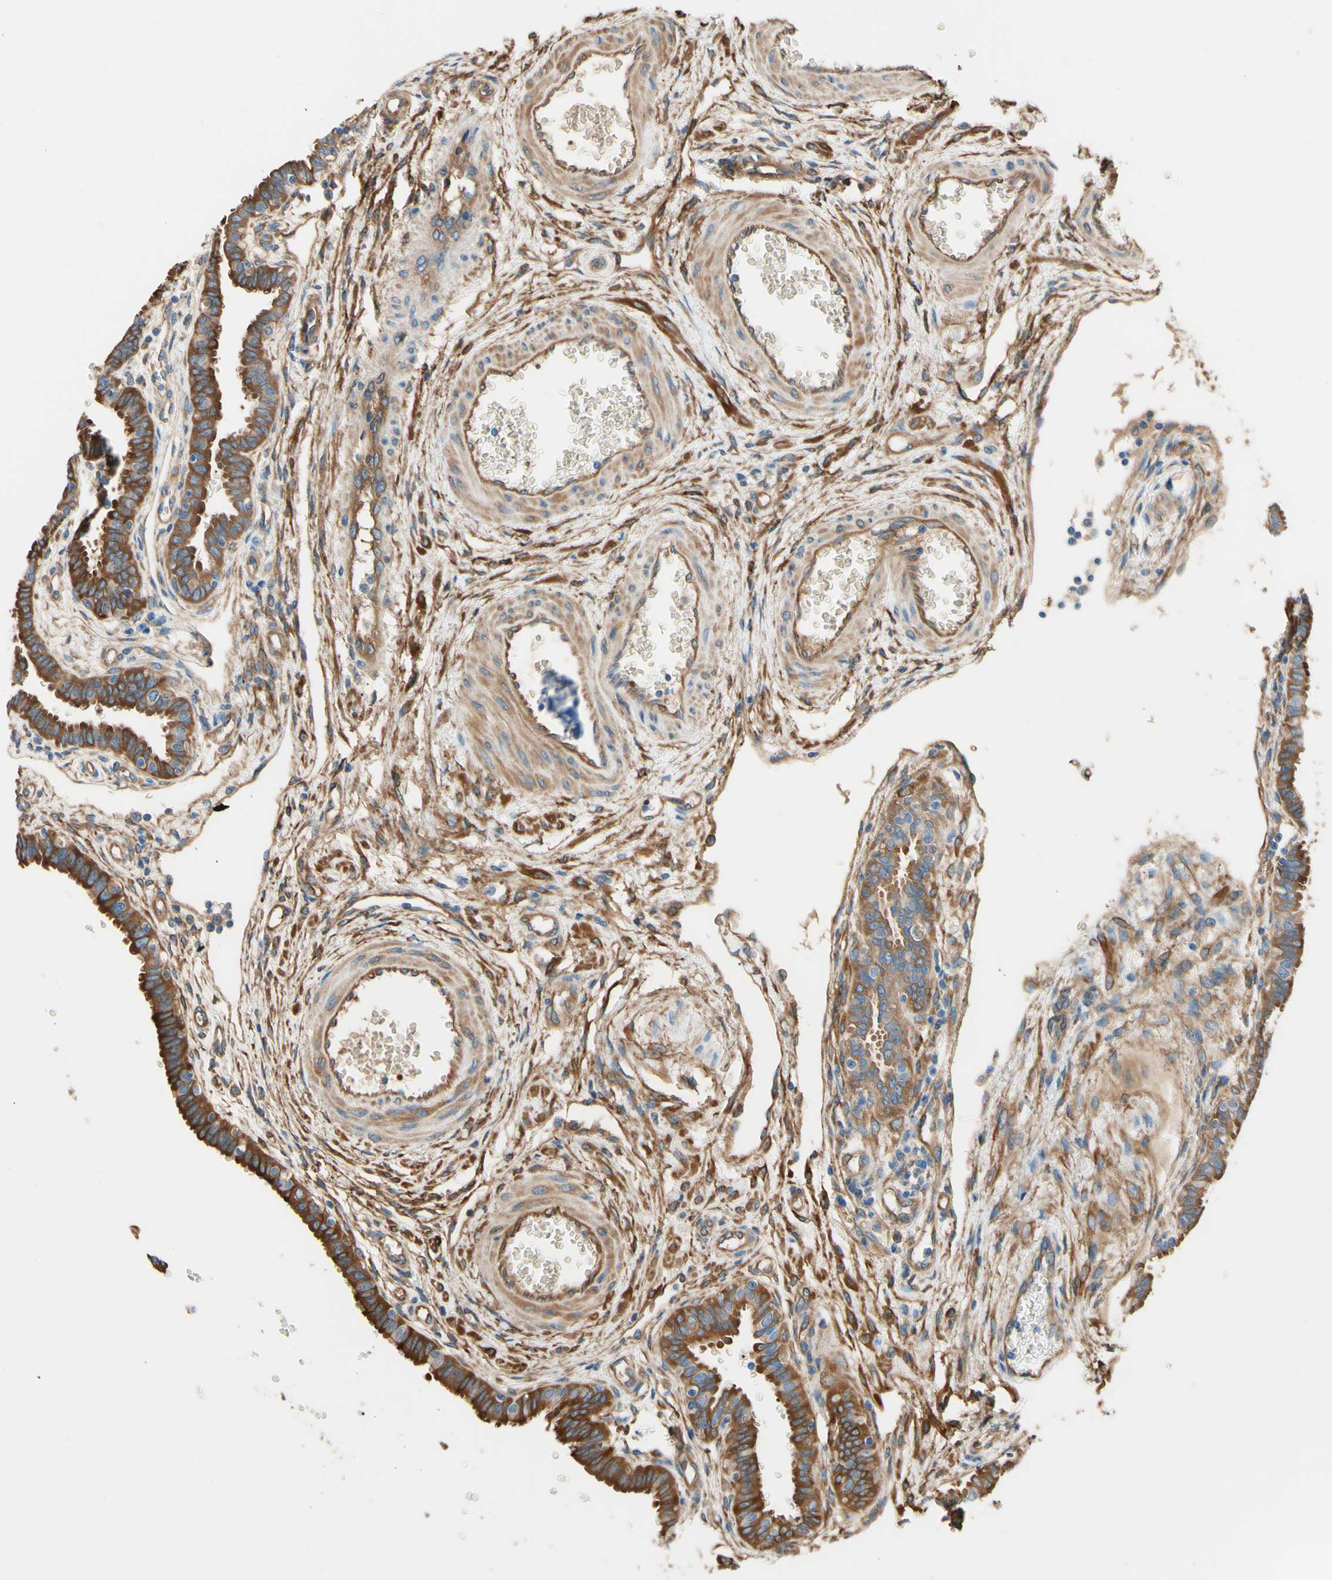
{"staining": {"intensity": "strong", "quantity": ">75%", "location": "cytoplasmic/membranous"}, "tissue": "fallopian tube", "cell_type": "Glandular cells", "image_type": "normal", "snomed": [{"axis": "morphology", "description": "Normal tissue, NOS"}, {"axis": "topography", "description": "Fallopian tube"}], "caption": "Immunohistochemistry (IHC) (DAB) staining of unremarkable human fallopian tube shows strong cytoplasmic/membranous protein staining in approximately >75% of glandular cells.", "gene": "DPYSL3", "patient": {"sex": "female", "age": 32}}